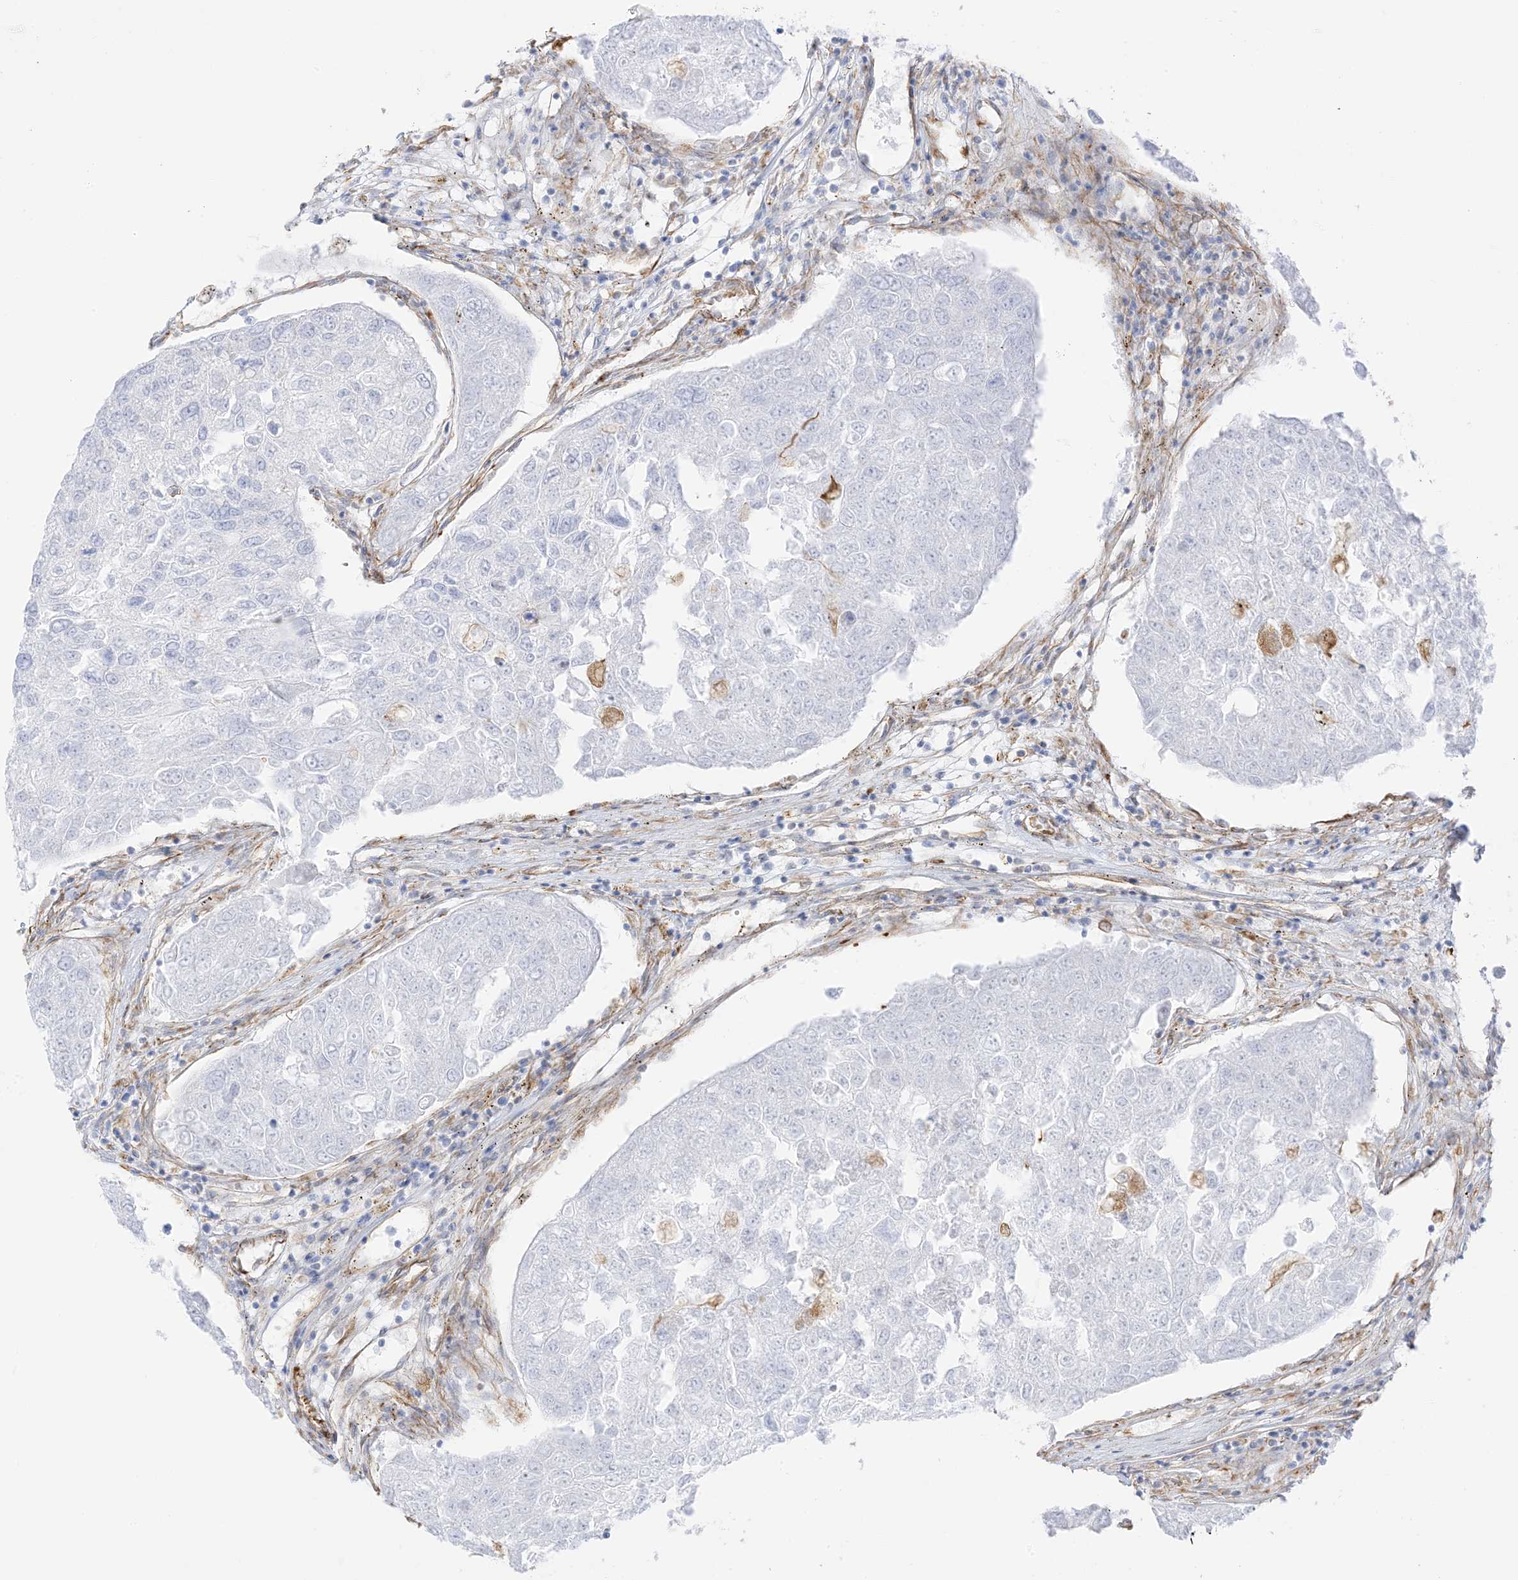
{"staining": {"intensity": "negative", "quantity": "none", "location": "none"}, "tissue": "urothelial cancer", "cell_type": "Tumor cells", "image_type": "cancer", "snomed": [{"axis": "morphology", "description": "Urothelial carcinoma, High grade"}, {"axis": "topography", "description": "Lymph node"}, {"axis": "topography", "description": "Urinary bladder"}], "caption": "Immunohistochemistry (IHC) histopathology image of urothelial cancer stained for a protein (brown), which shows no staining in tumor cells.", "gene": "PID1", "patient": {"sex": "male", "age": 51}}